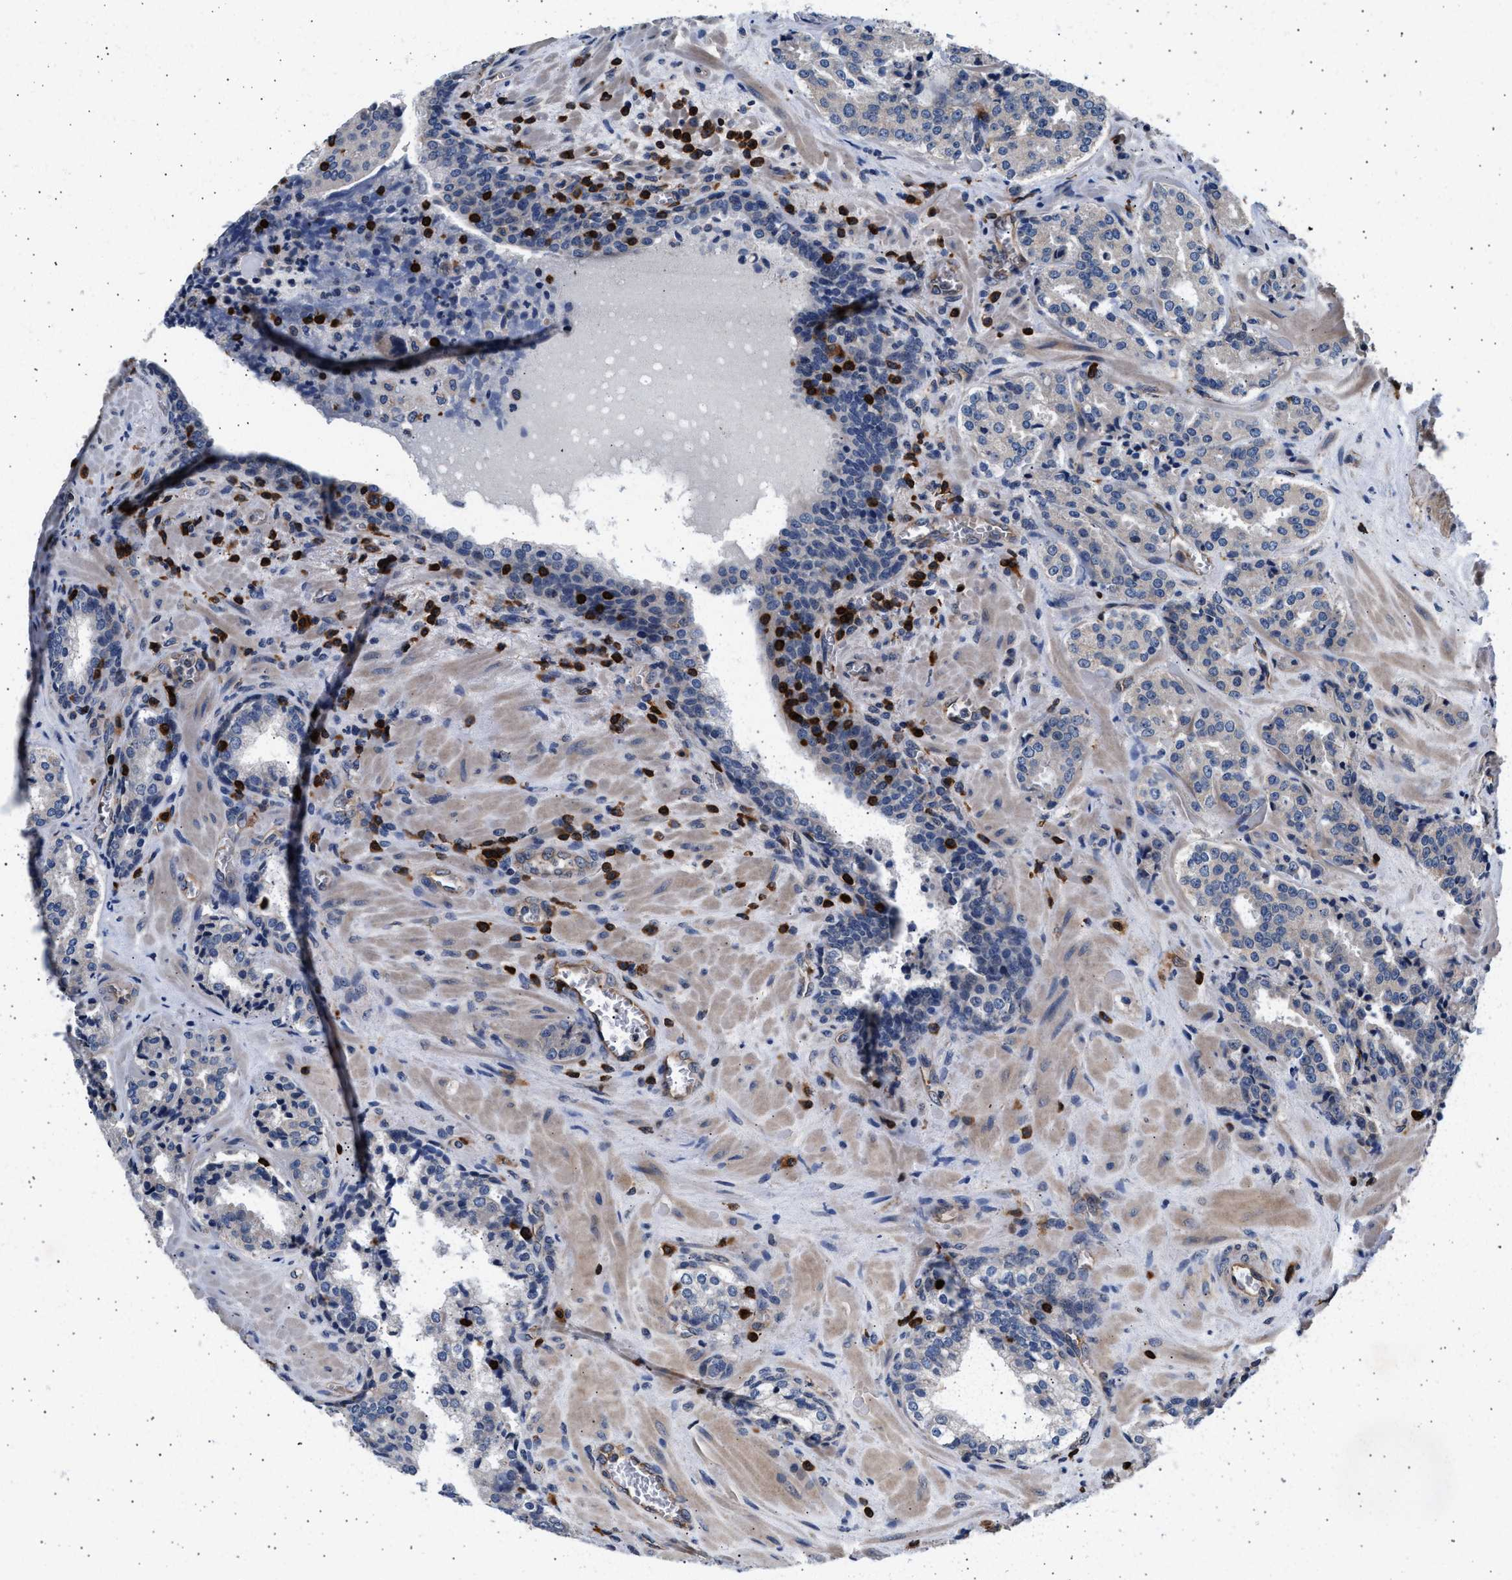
{"staining": {"intensity": "negative", "quantity": "none", "location": "none"}, "tissue": "prostate cancer", "cell_type": "Tumor cells", "image_type": "cancer", "snomed": [{"axis": "morphology", "description": "Adenocarcinoma, High grade"}, {"axis": "topography", "description": "Prostate"}], "caption": "Photomicrograph shows no significant protein expression in tumor cells of prostate cancer. (Immunohistochemistry (ihc), brightfield microscopy, high magnification).", "gene": "GRAP2", "patient": {"sex": "male", "age": 60}}